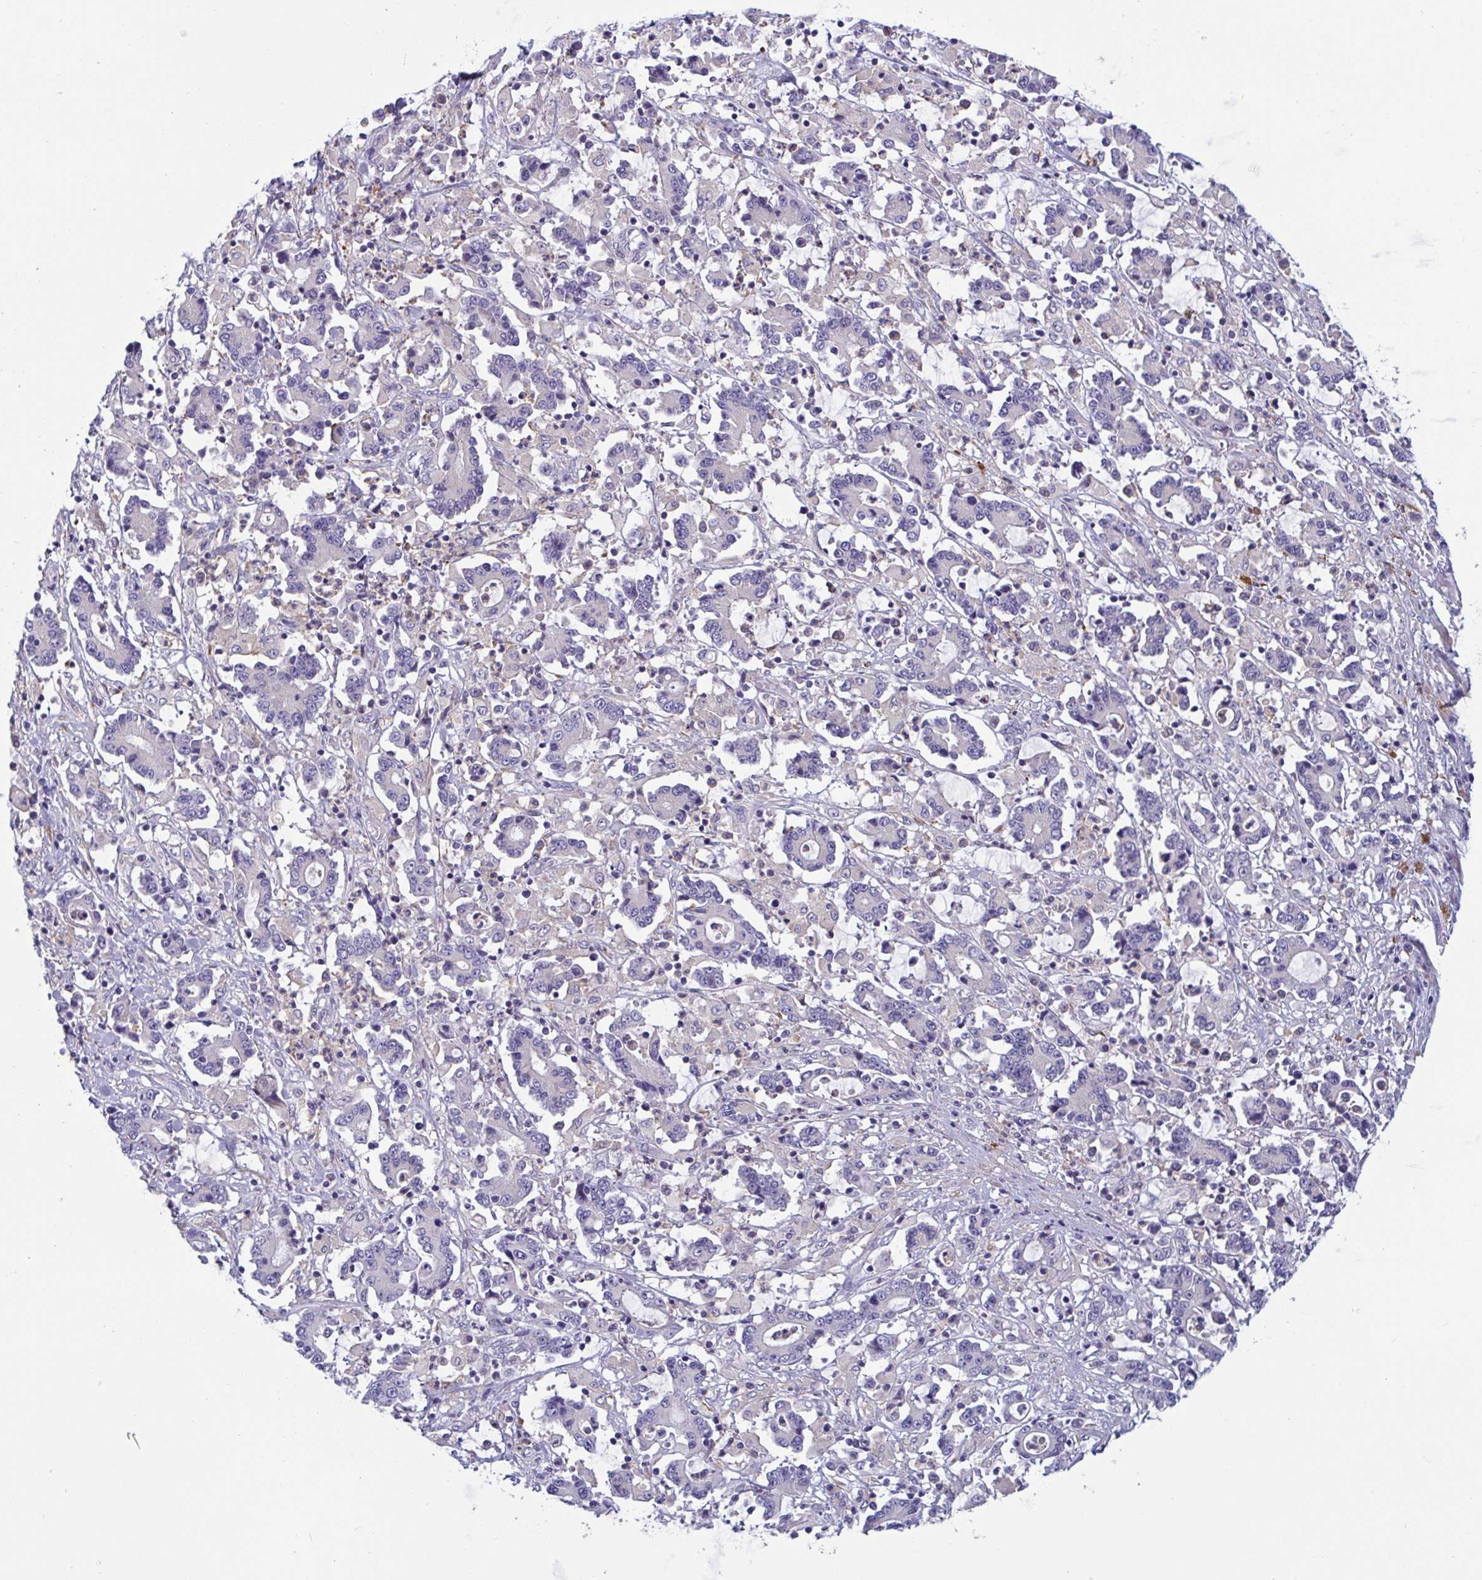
{"staining": {"intensity": "negative", "quantity": "none", "location": "none"}, "tissue": "stomach cancer", "cell_type": "Tumor cells", "image_type": "cancer", "snomed": [{"axis": "morphology", "description": "Adenocarcinoma, NOS"}, {"axis": "topography", "description": "Stomach, upper"}], "caption": "This is an immunohistochemistry (IHC) image of human stomach cancer. There is no staining in tumor cells.", "gene": "OXLD1", "patient": {"sex": "male", "age": 68}}